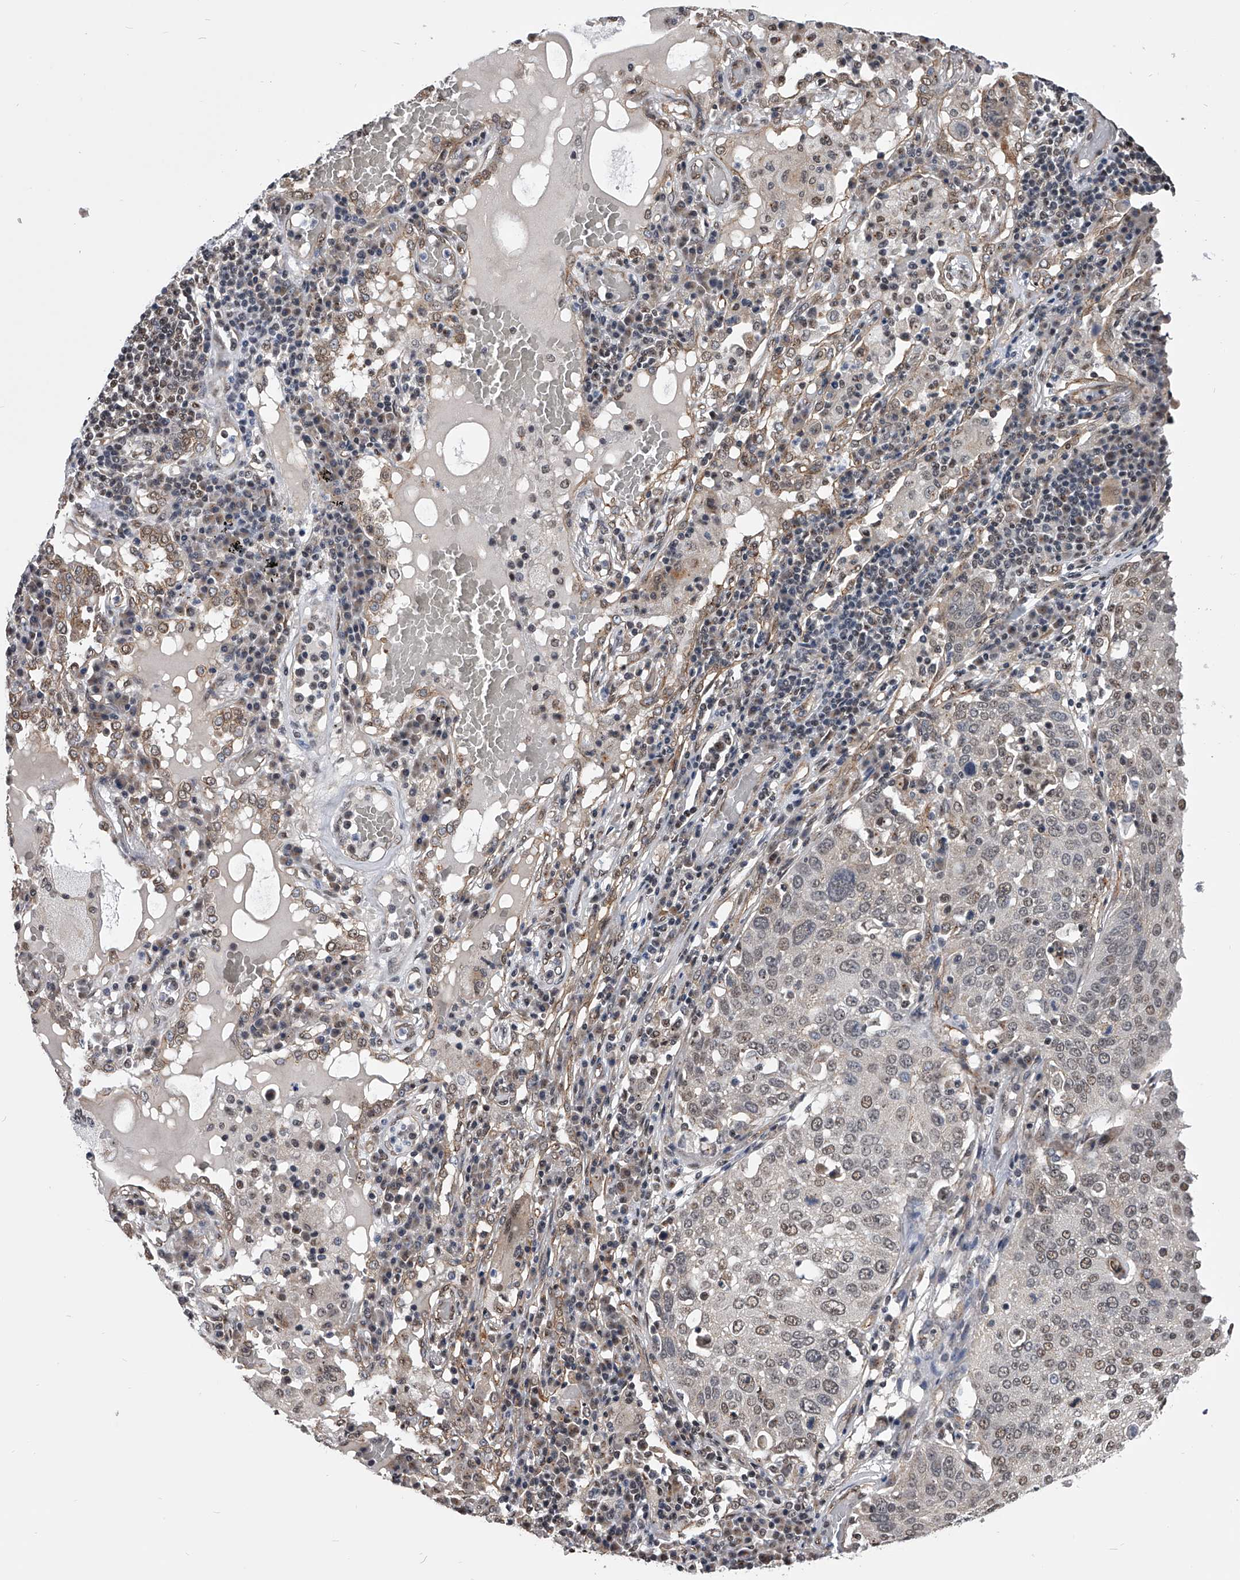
{"staining": {"intensity": "weak", "quantity": ">75%", "location": "nuclear"}, "tissue": "lung cancer", "cell_type": "Tumor cells", "image_type": "cancer", "snomed": [{"axis": "morphology", "description": "Squamous cell carcinoma, NOS"}, {"axis": "topography", "description": "Lung"}], "caption": "This is an image of immunohistochemistry staining of lung cancer (squamous cell carcinoma), which shows weak expression in the nuclear of tumor cells.", "gene": "ZNF76", "patient": {"sex": "male", "age": 65}}